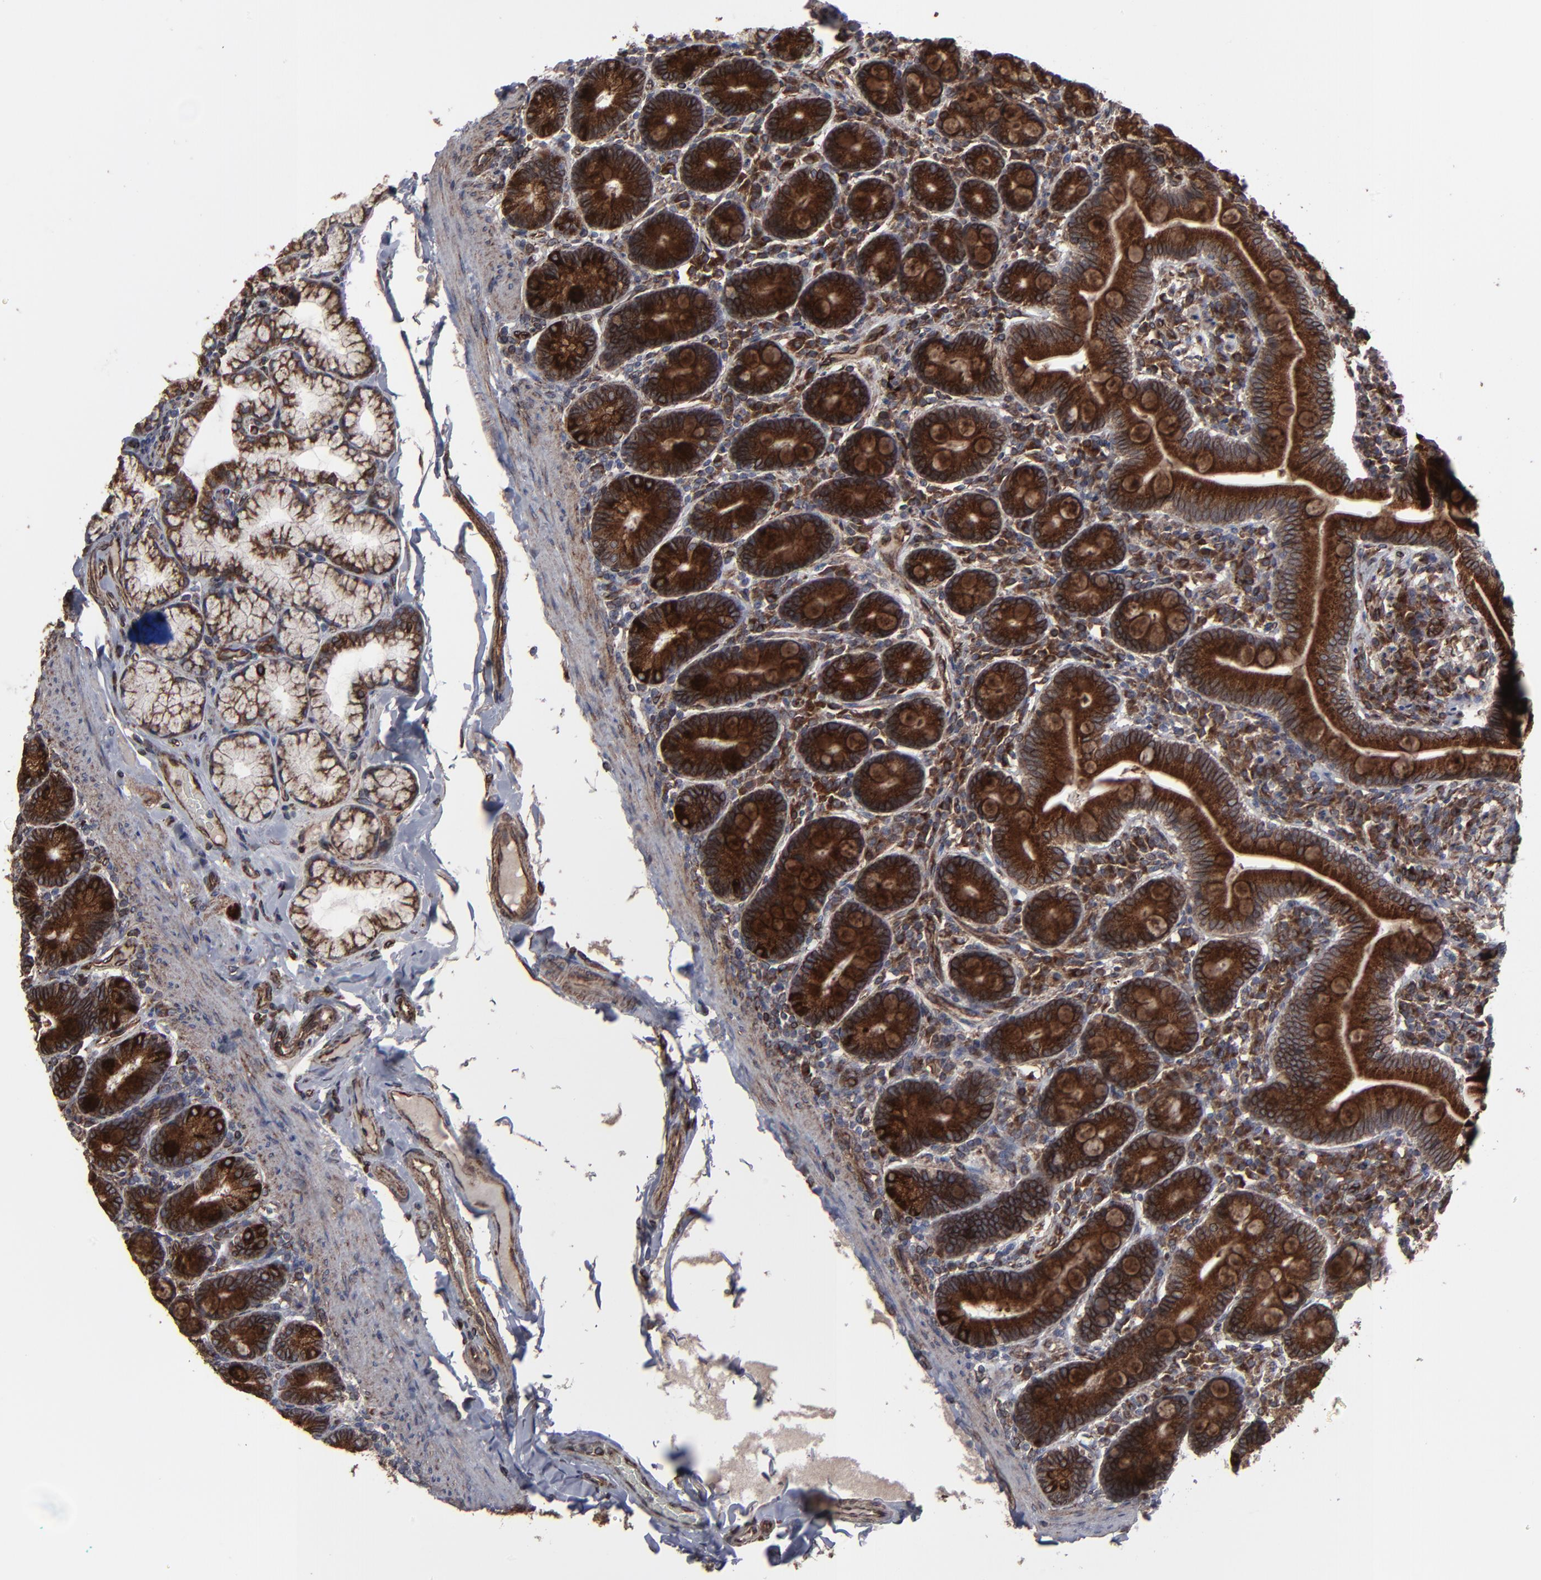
{"staining": {"intensity": "strong", "quantity": ">75%", "location": "cytoplasmic/membranous"}, "tissue": "duodenum", "cell_type": "Glandular cells", "image_type": "normal", "snomed": [{"axis": "morphology", "description": "Normal tissue, NOS"}, {"axis": "topography", "description": "Duodenum"}], "caption": "An IHC photomicrograph of normal tissue is shown. Protein staining in brown labels strong cytoplasmic/membranous positivity in duodenum within glandular cells. (DAB IHC, brown staining for protein, blue staining for nuclei).", "gene": "CNIH1", "patient": {"sex": "male", "age": 50}}